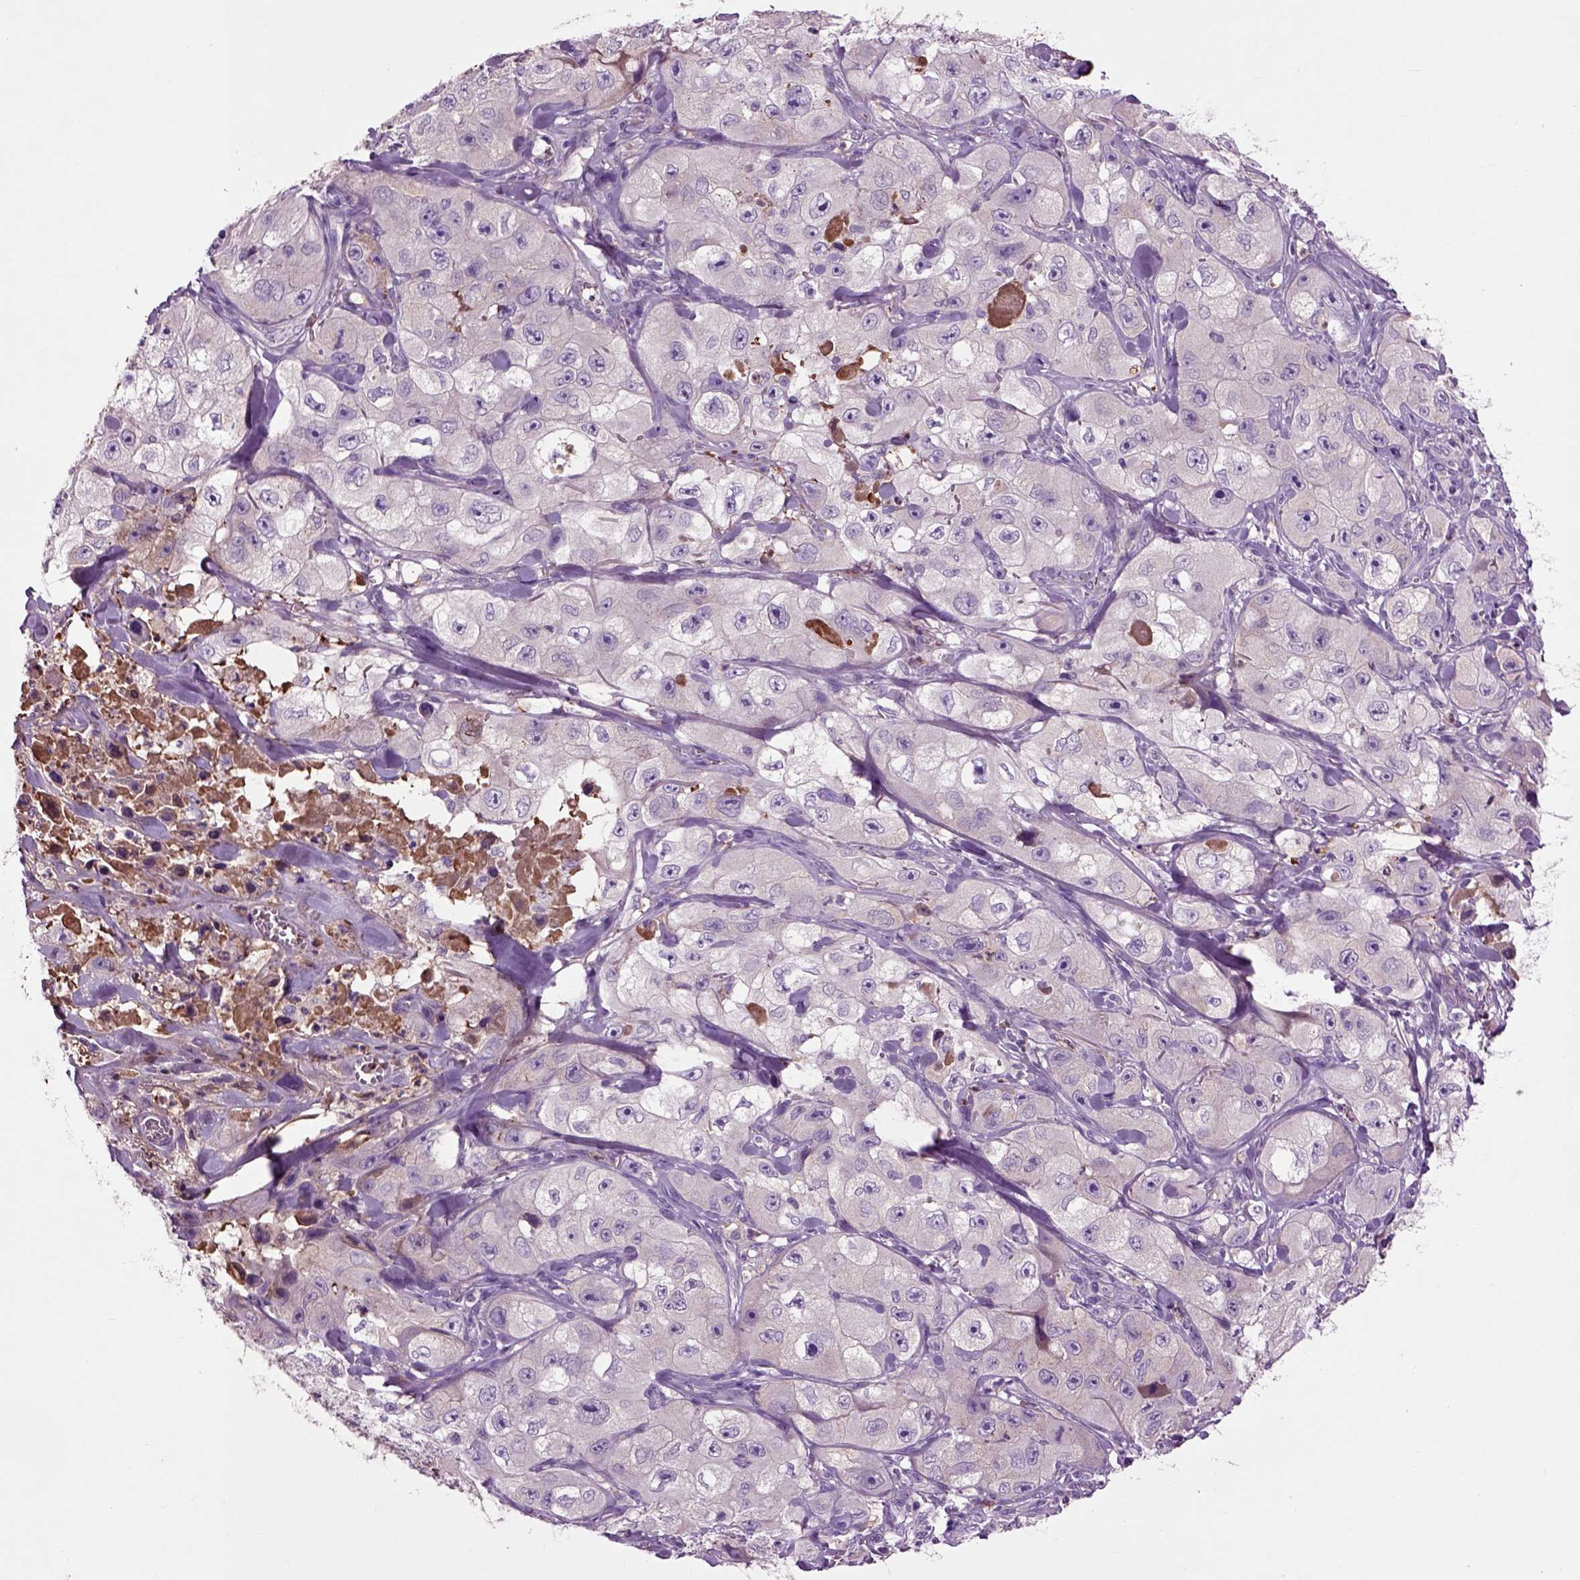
{"staining": {"intensity": "negative", "quantity": "none", "location": "none"}, "tissue": "skin cancer", "cell_type": "Tumor cells", "image_type": "cancer", "snomed": [{"axis": "morphology", "description": "Squamous cell carcinoma, NOS"}, {"axis": "topography", "description": "Skin"}, {"axis": "topography", "description": "Subcutis"}], "caption": "DAB (3,3'-diaminobenzidine) immunohistochemical staining of human squamous cell carcinoma (skin) displays no significant expression in tumor cells. Nuclei are stained in blue.", "gene": "SPON1", "patient": {"sex": "male", "age": 73}}